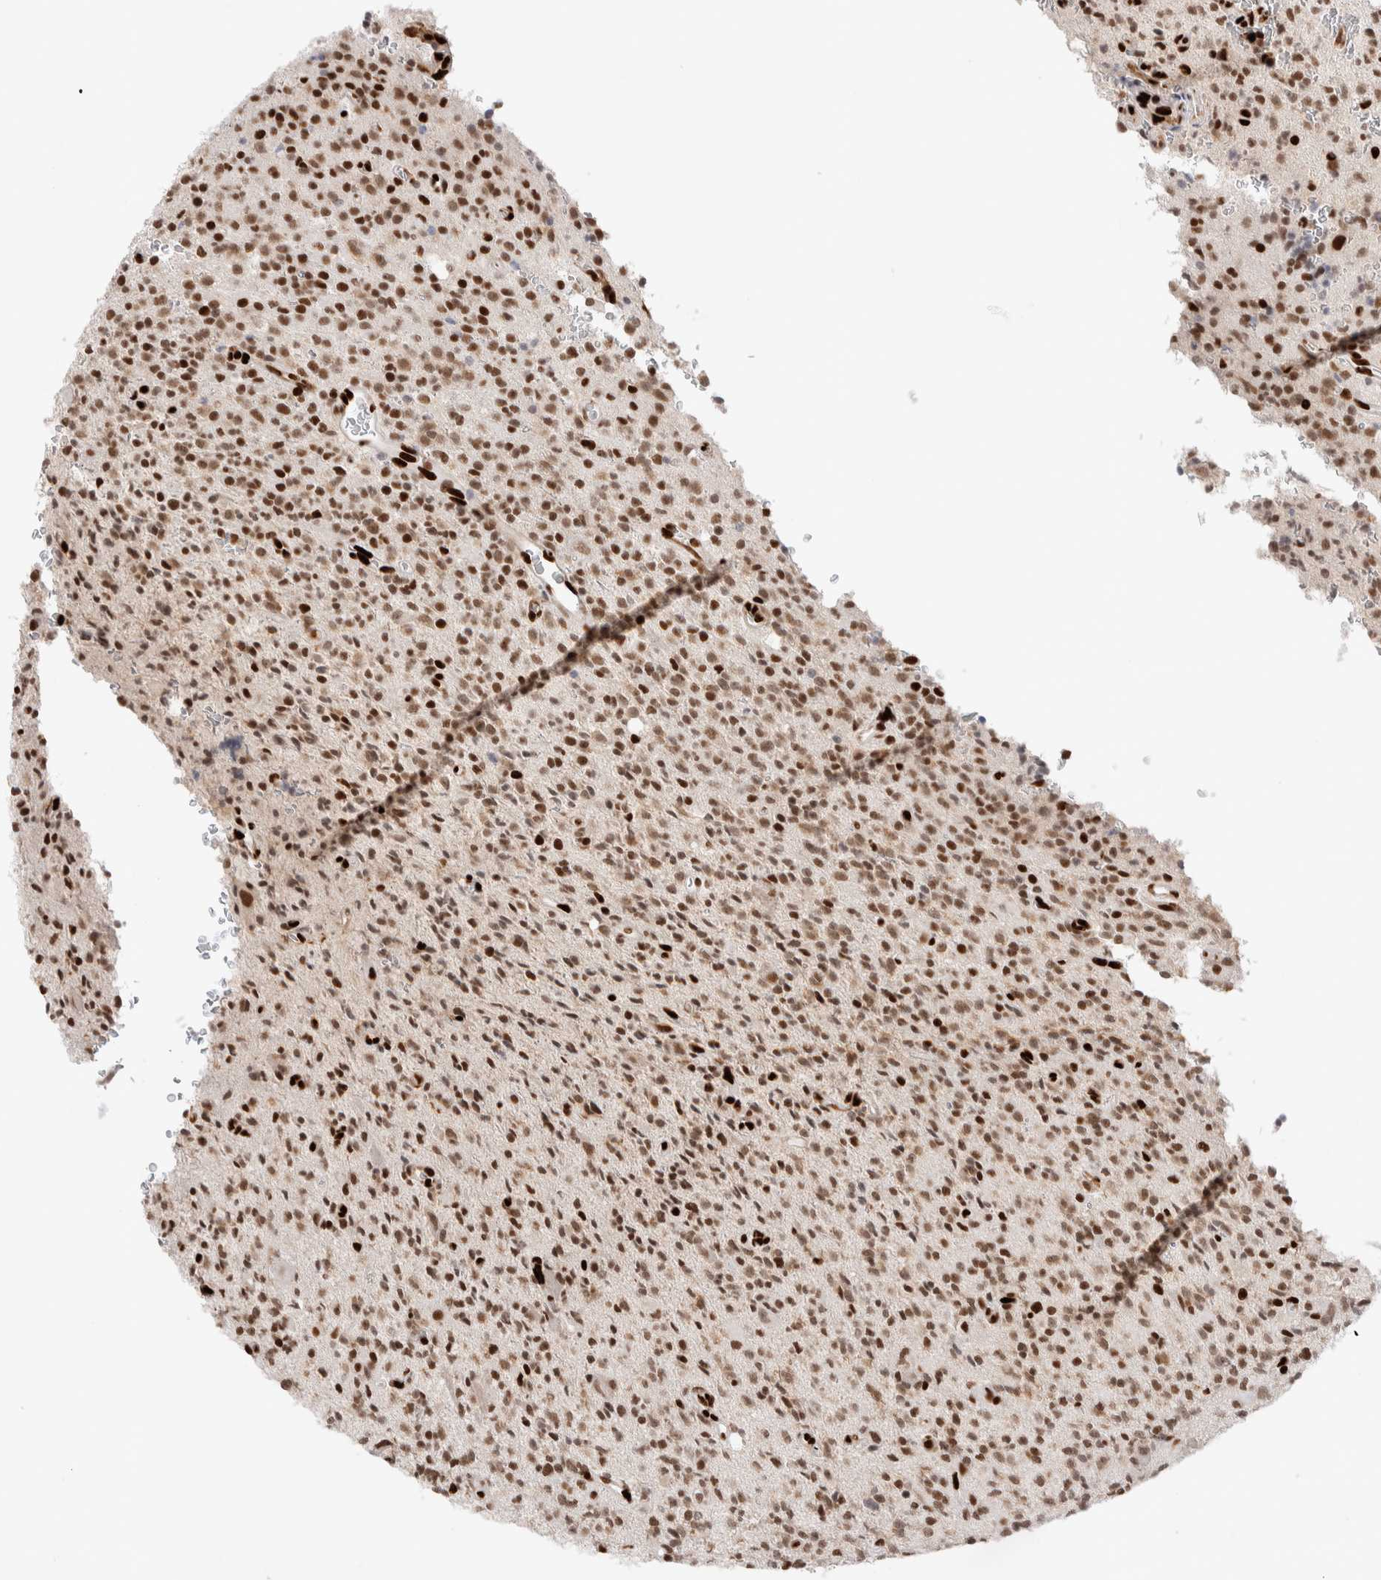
{"staining": {"intensity": "strong", "quantity": ">75%", "location": "nuclear"}, "tissue": "glioma", "cell_type": "Tumor cells", "image_type": "cancer", "snomed": [{"axis": "morphology", "description": "Glioma, malignant, High grade"}, {"axis": "topography", "description": "Brain"}], "caption": "Glioma was stained to show a protein in brown. There is high levels of strong nuclear positivity in approximately >75% of tumor cells. (Stains: DAB in brown, nuclei in blue, Microscopy: brightfield microscopy at high magnification).", "gene": "RNASEK-C17orf49", "patient": {"sex": "male", "age": 34}}